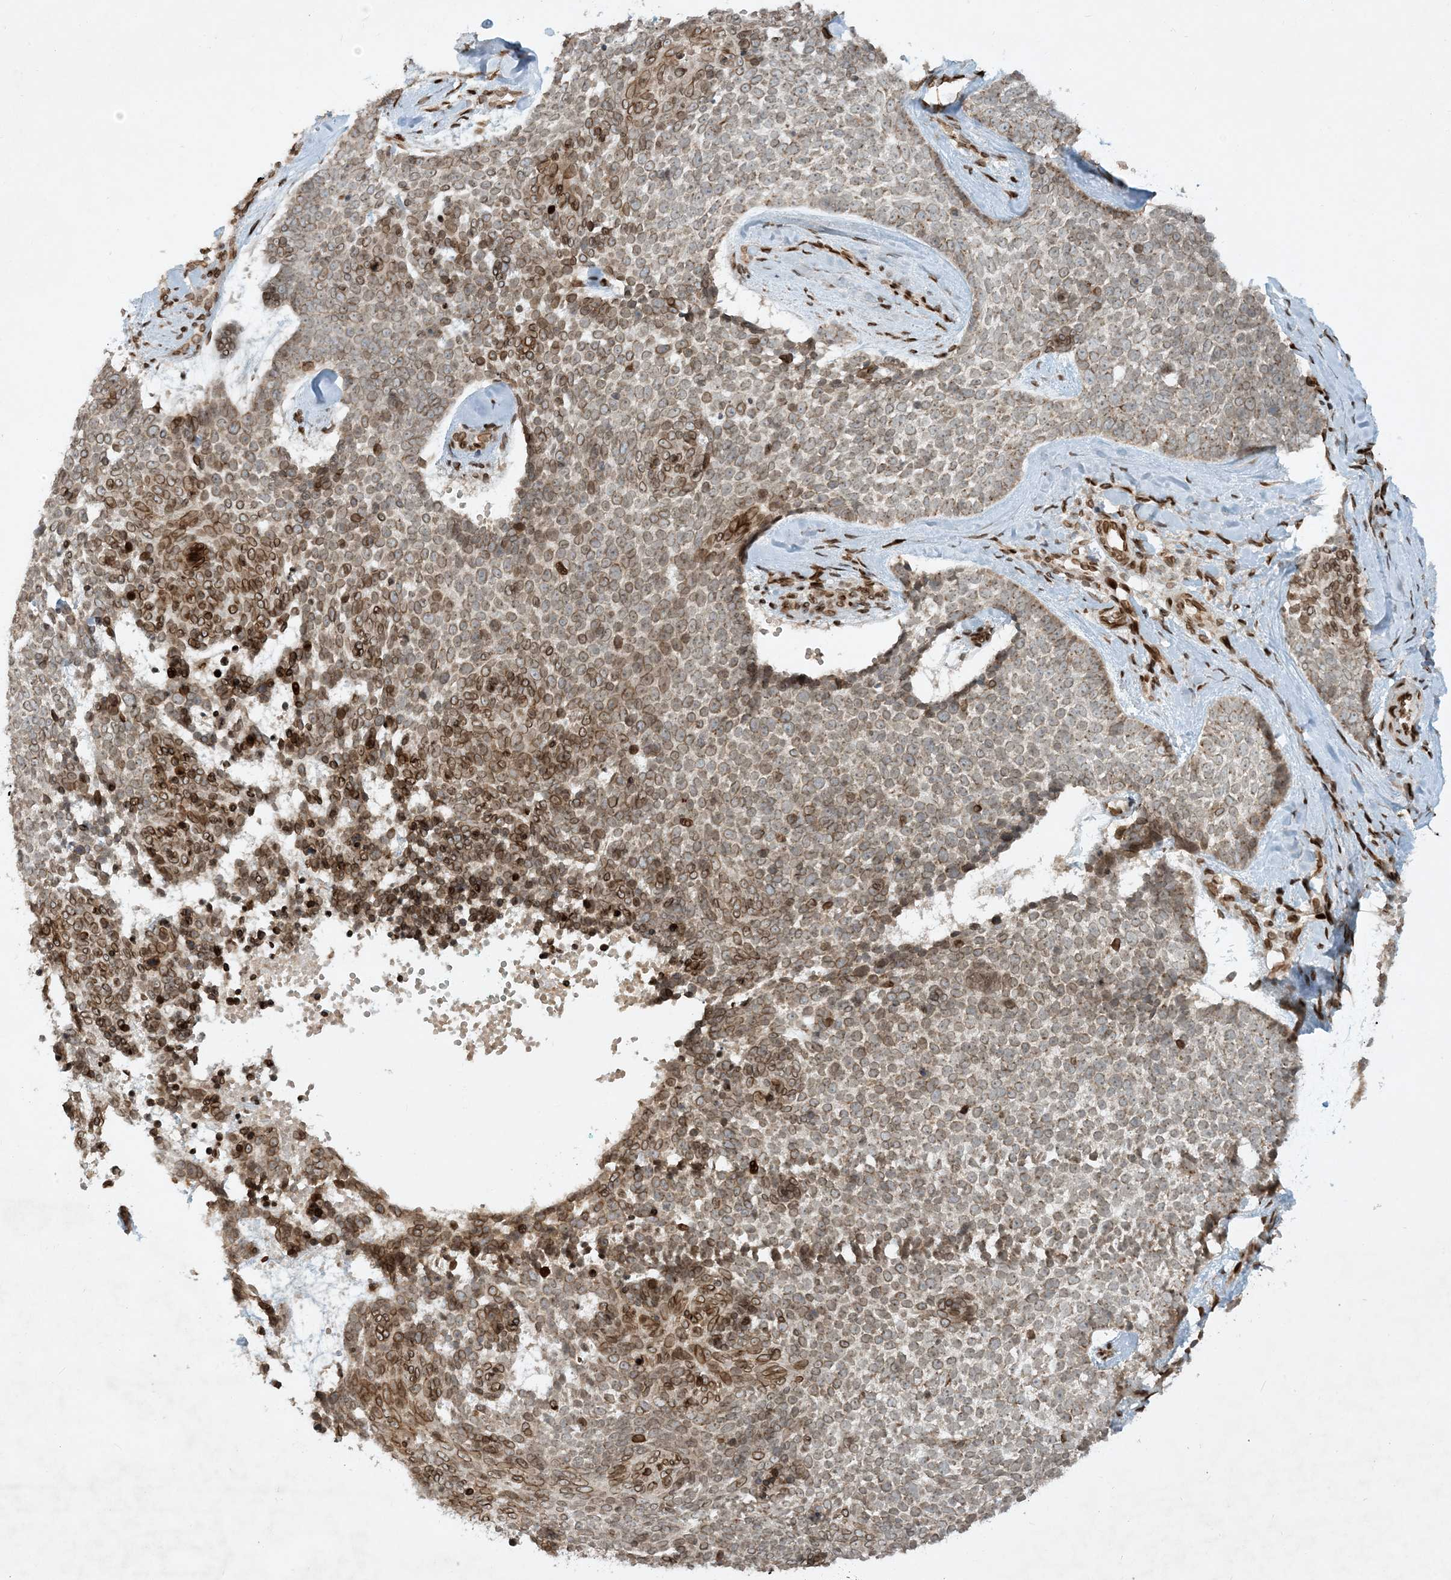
{"staining": {"intensity": "moderate", "quantity": "25%-75%", "location": "cytoplasmic/membranous,nuclear"}, "tissue": "skin cancer", "cell_type": "Tumor cells", "image_type": "cancer", "snomed": [{"axis": "morphology", "description": "Basal cell carcinoma"}, {"axis": "topography", "description": "Skin"}], "caption": "Brown immunohistochemical staining in skin cancer exhibits moderate cytoplasmic/membranous and nuclear expression in approximately 25%-75% of tumor cells.", "gene": "SLC35A2", "patient": {"sex": "female", "age": 81}}